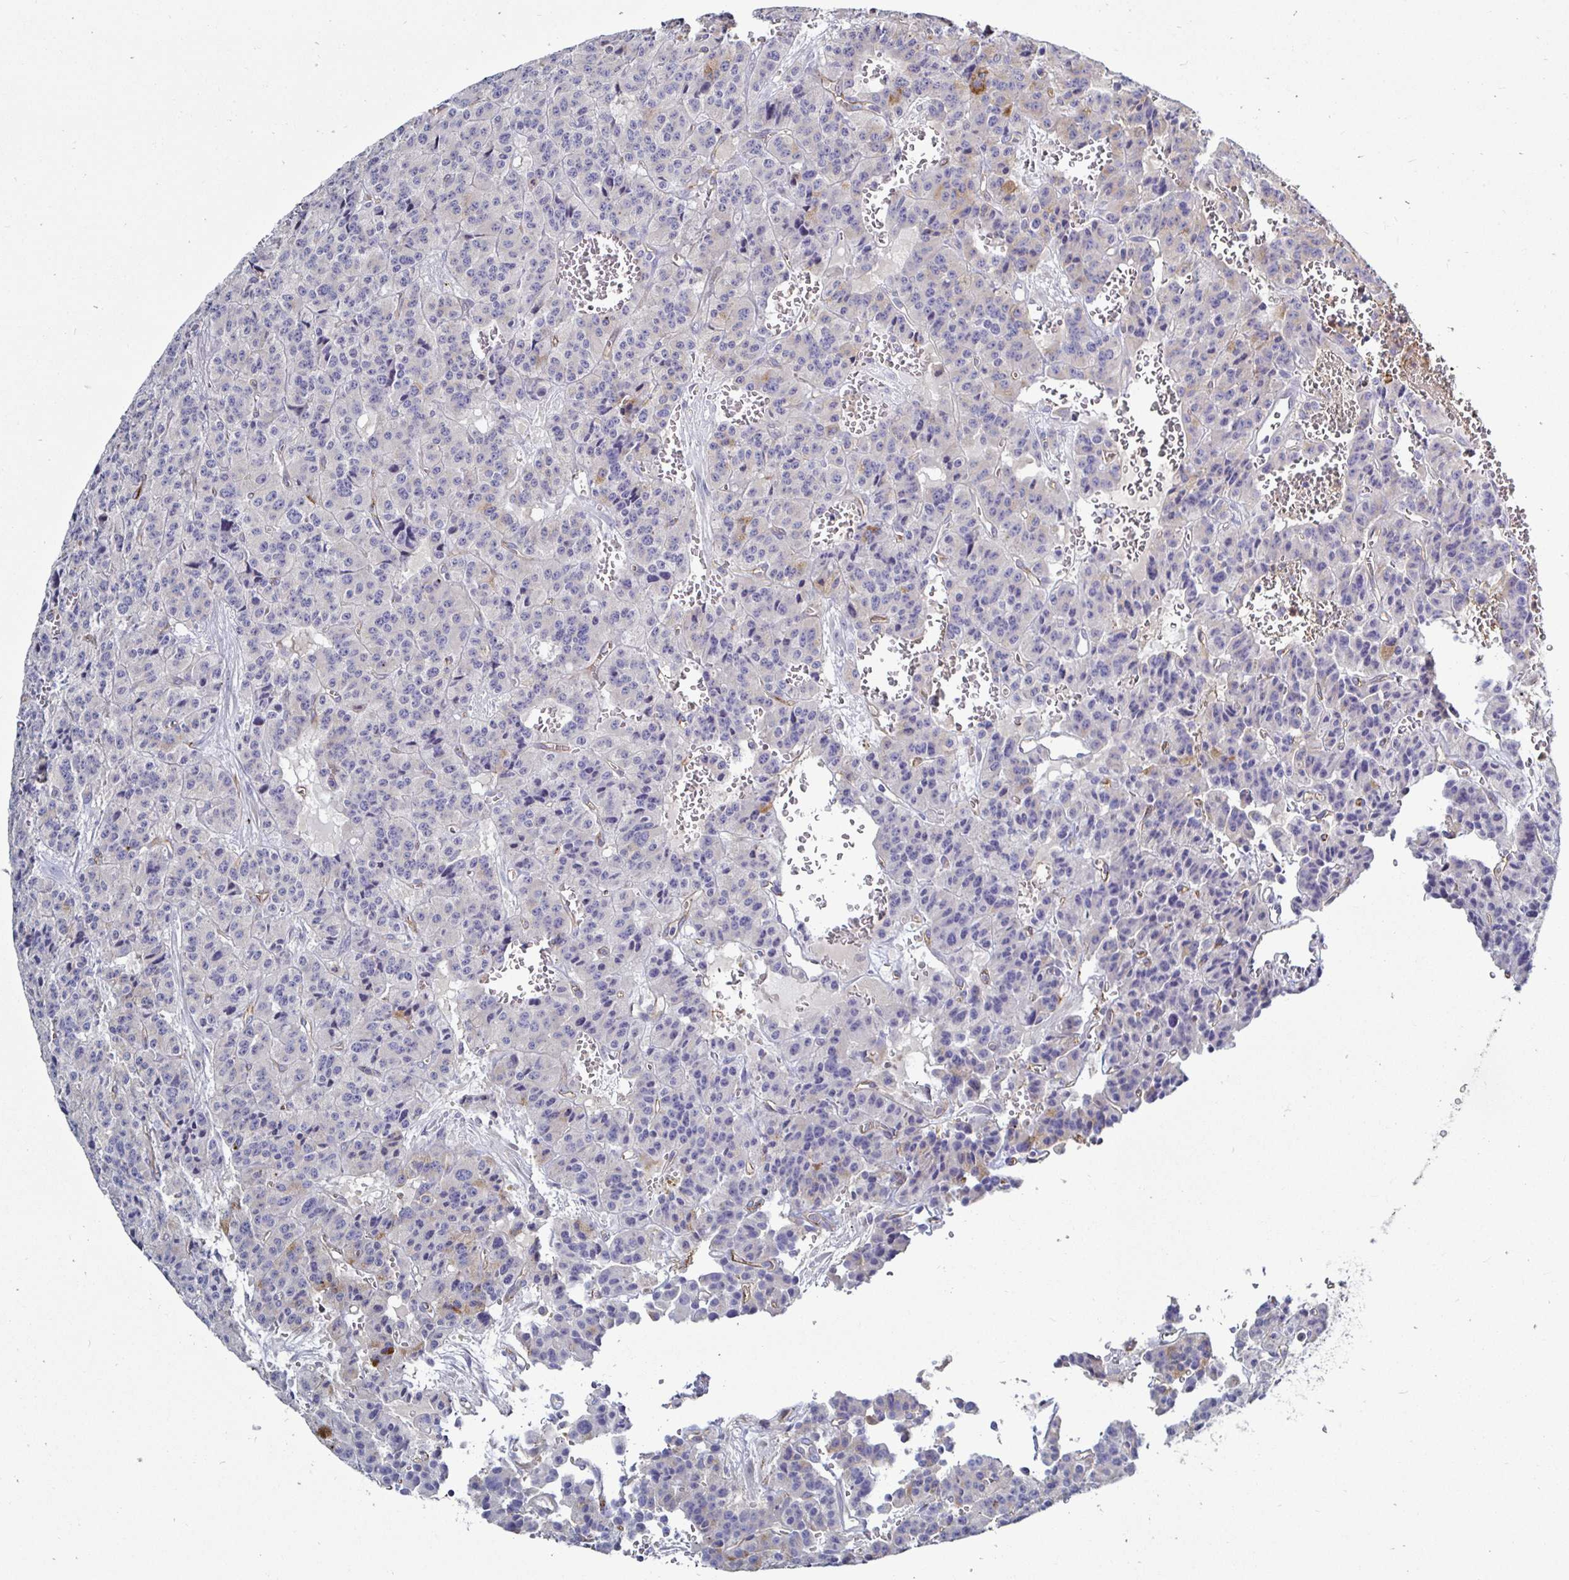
{"staining": {"intensity": "negative", "quantity": "none", "location": "none"}, "tissue": "carcinoid", "cell_type": "Tumor cells", "image_type": "cancer", "snomed": [{"axis": "morphology", "description": "Carcinoid, malignant, NOS"}, {"axis": "topography", "description": "Lung"}], "caption": "DAB (3,3'-diaminobenzidine) immunohistochemical staining of human carcinoid displays no significant positivity in tumor cells.", "gene": "ACSBG2", "patient": {"sex": "female", "age": 71}}